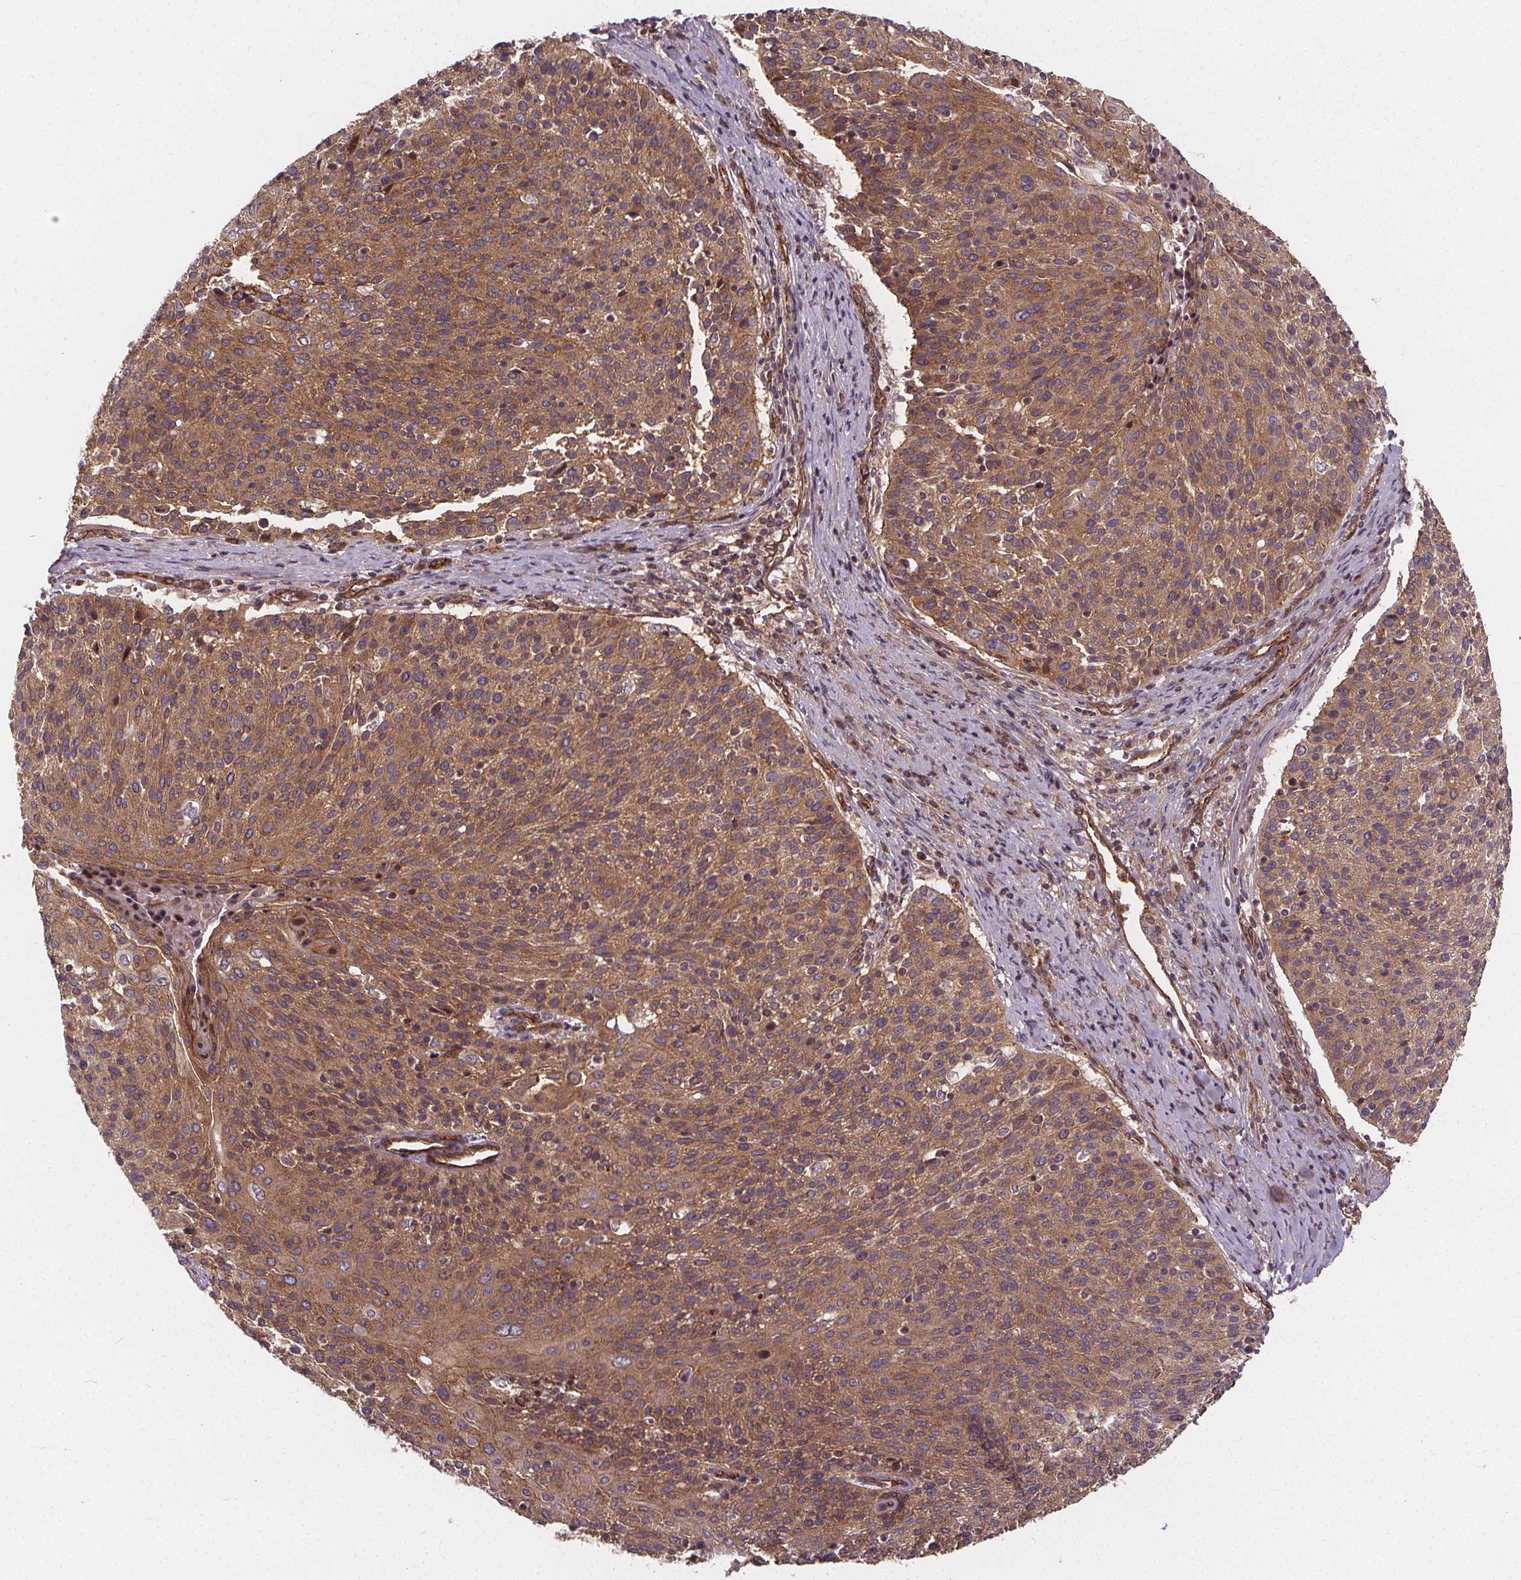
{"staining": {"intensity": "moderate", "quantity": ">75%", "location": "cytoplasmic/membranous"}, "tissue": "cervical cancer", "cell_type": "Tumor cells", "image_type": "cancer", "snomed": [{"axis": "morphology", "description": "Squamous cell carcinoma, NOS"}, {"axis": "topography", "description": "Cervix"}], "caption": "A high-resolution histopathology image shows immunohistochemistry staining of cervical cancer (squamous cell carcinoma), which demonstrates moderate cytoplasmic/membranous expression in approximately >75% of tumor cells.", "gene": "CLINT1", "patient": {"sex": "female", "age": 31}}